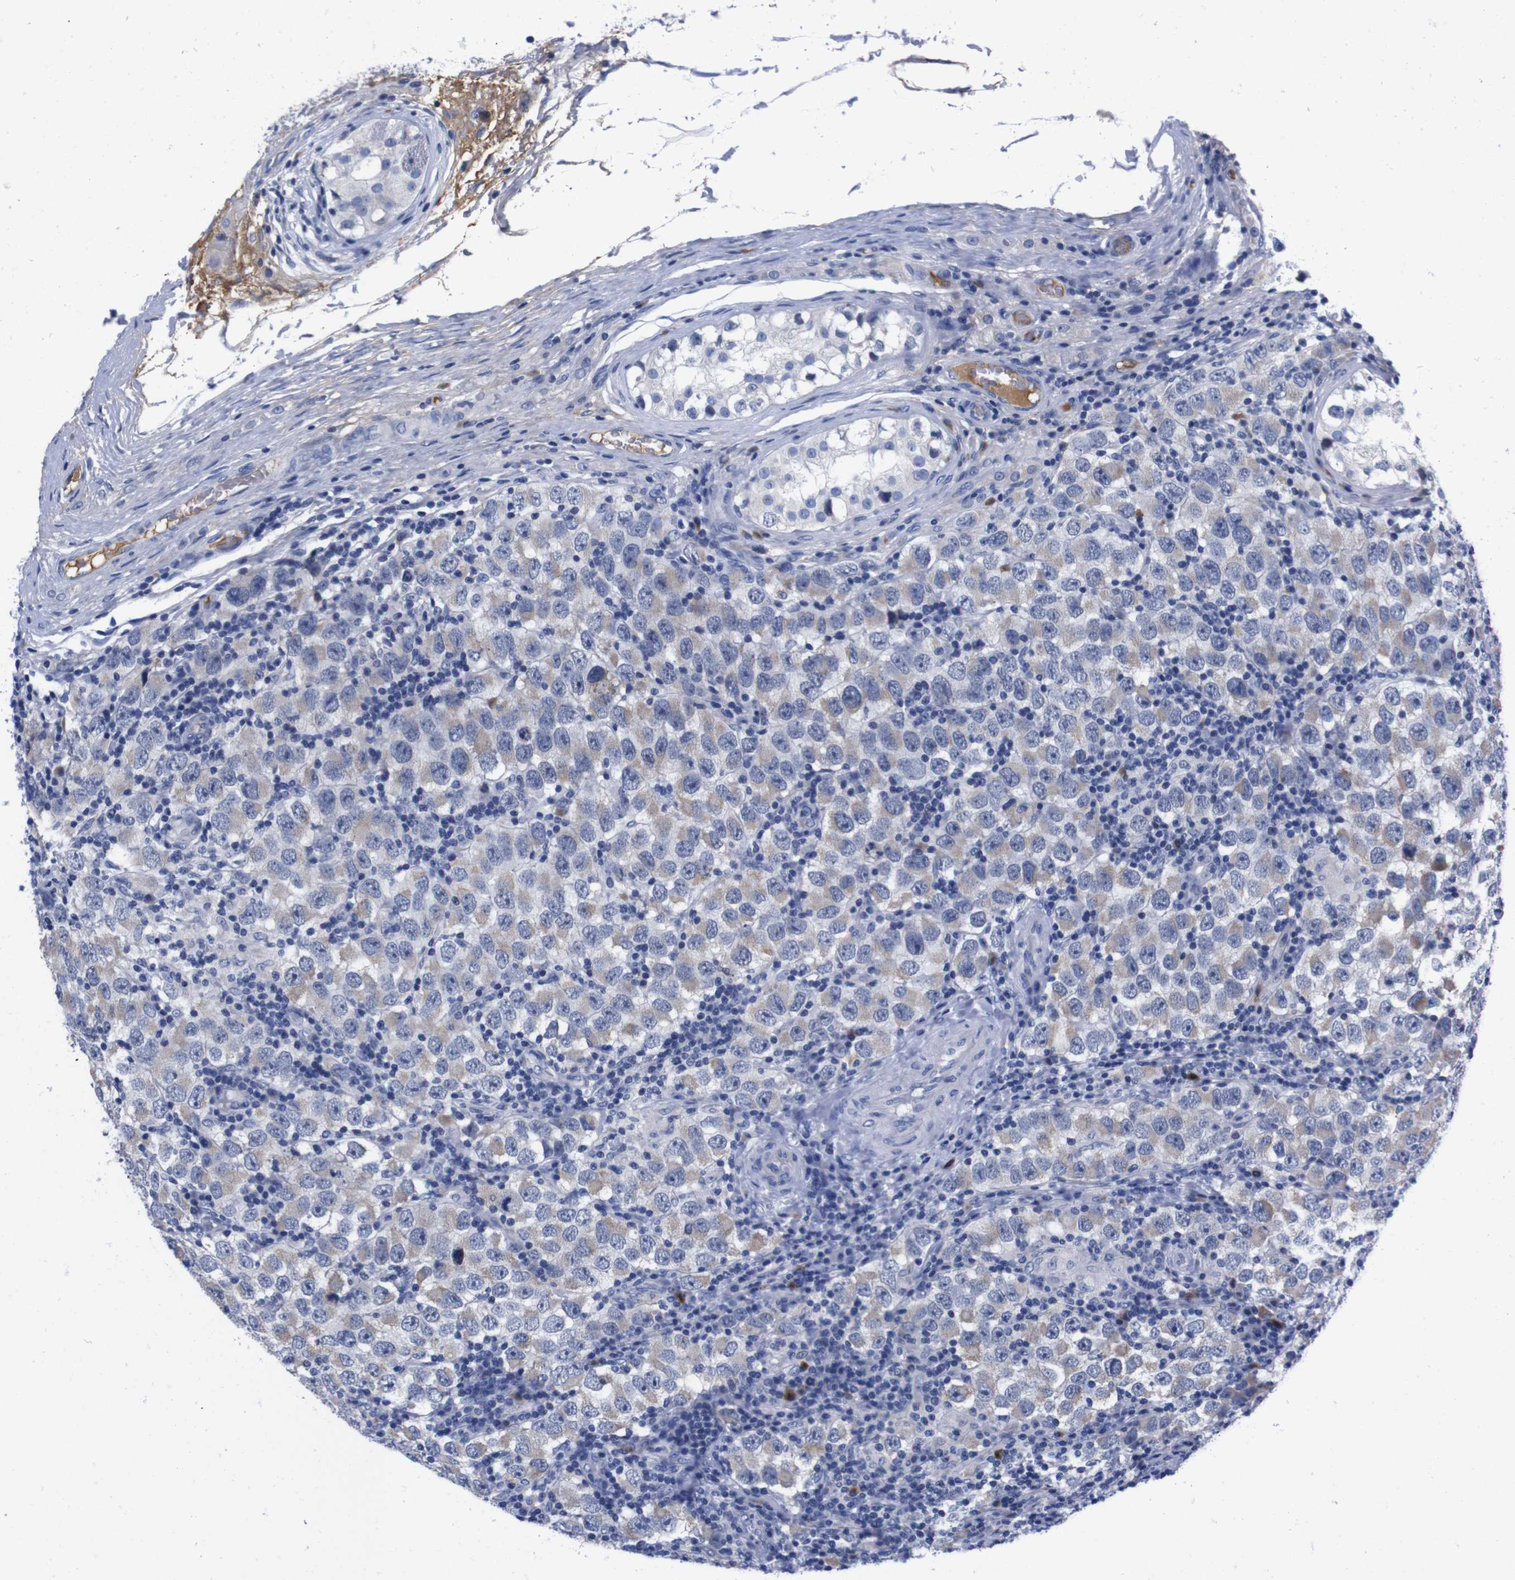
{"staining": {"intensity": "negative", "quantity": "none", "location": "none"}, "tissue": "testis cancer", "cell_type": "Tumor cells", "image_type": "cancer", "snomed": [{"axis": "morphology", "description": "Carcinoma, Embryonal, NOS"}, {"axis": "topography", "description": "Testis"}], "caption": "Testis cancer (embryonal carcinoma) was stained to show a protein in brown. There is no significant positivity in tumor cells.", "gene": "FAM210A", "patient": {"sex": "male", "age": 21}}